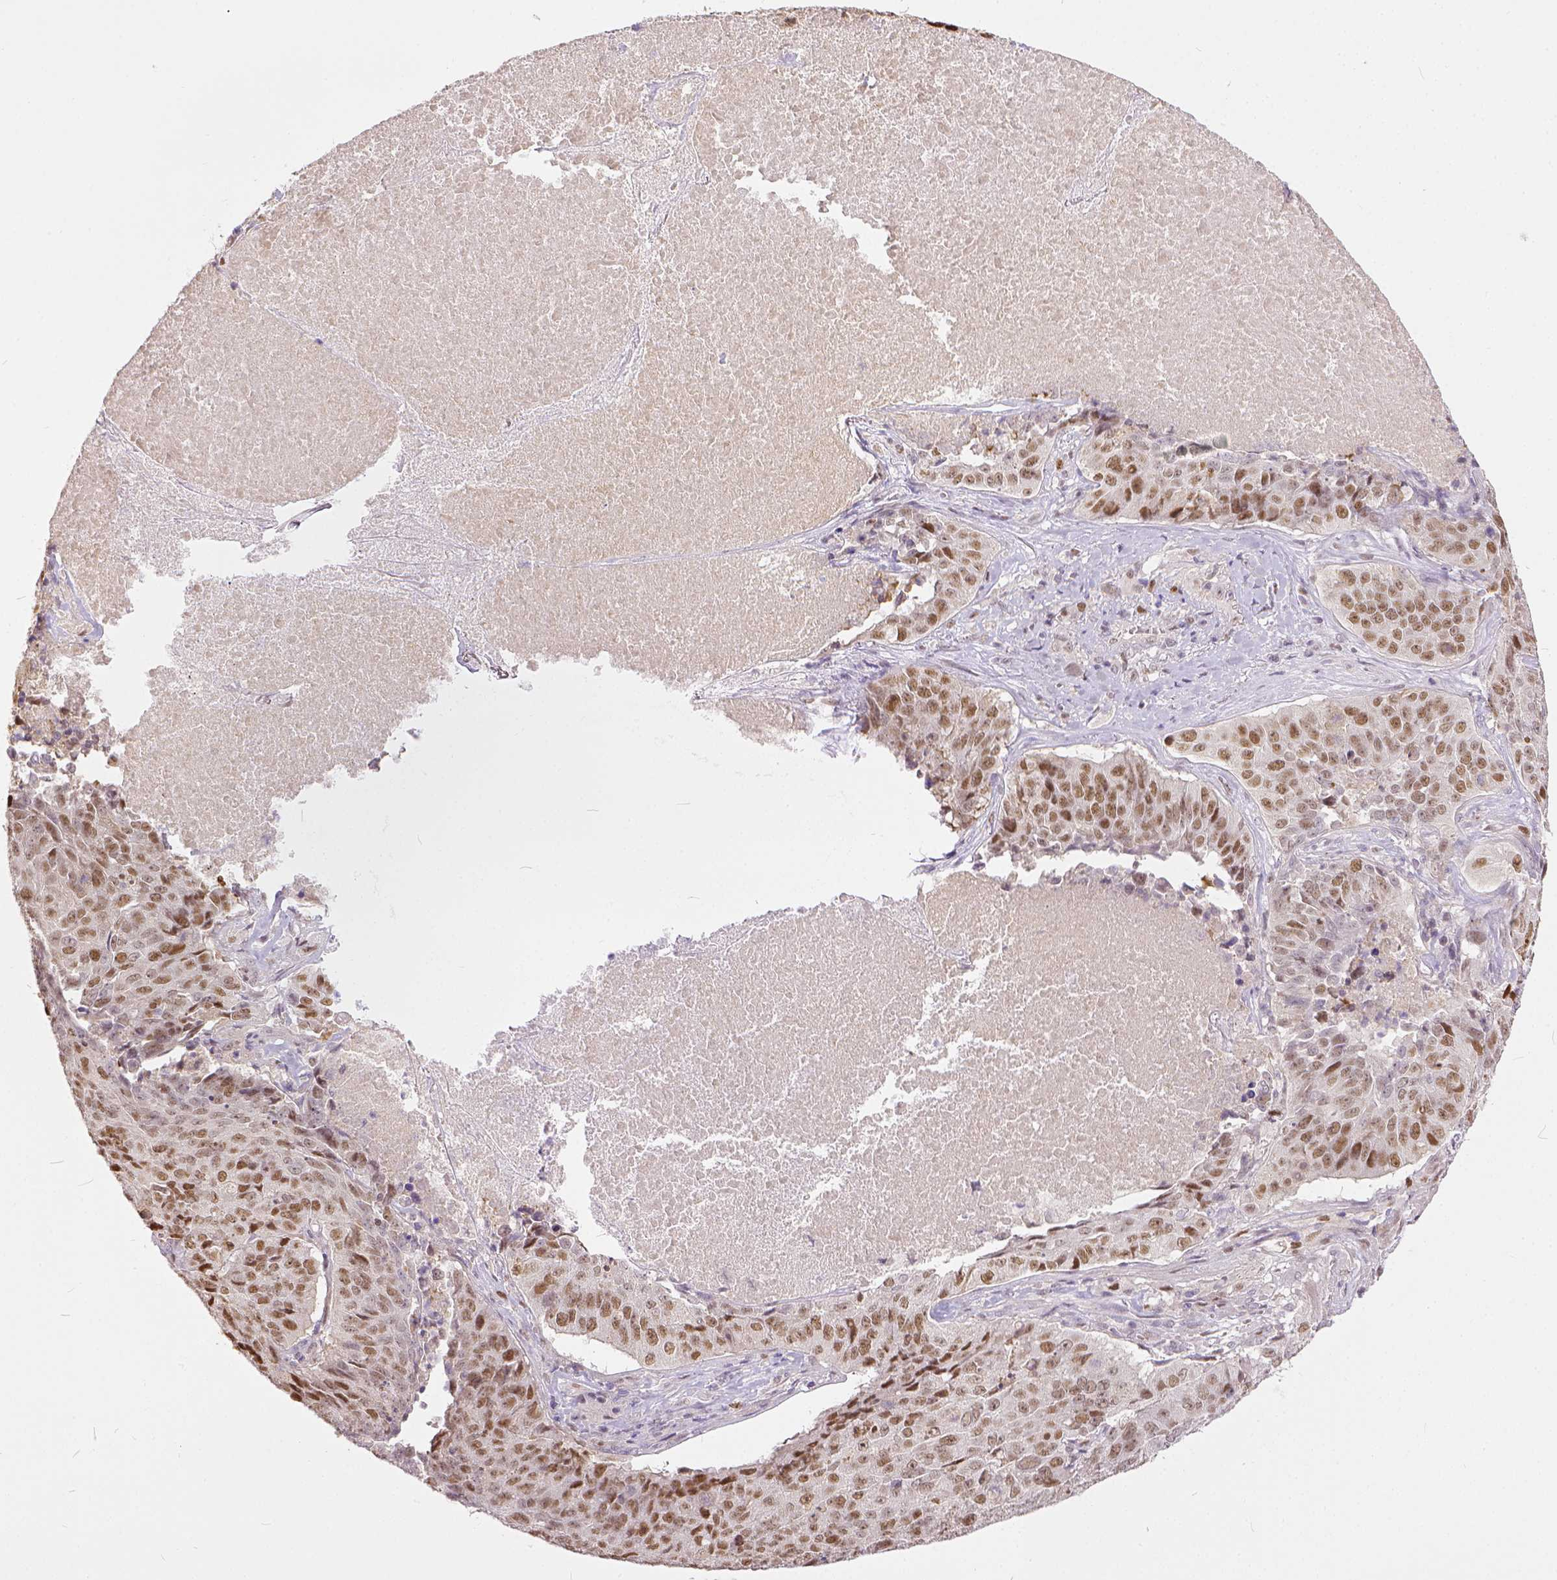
{"staining": {"intensity": "moderate", "quantity": ">75%", "location": "nuclear"}, "tissue": "lung cancer", "cell_type": "Tumor cells", "image_type": "cancer", "snomed": [{"axis": "morphology", "description": "Normal tissue, NOS"}, {"axis": "morphology", "description": "Squamous cell carcinoma, NOS"}, {"axis": "topography", "description": "Bronchus"}, {"axis": "topography", "description": "Lung"}], "caption": "Immunohistochemistry histopathology image of lung cancer stained for a protein (brown), which exhibits medium levels of moderate nuclear positivity in approximately >75% of tumor cells.", "gene": "ERCC1", "patient": {"sex": "male", "age": 64}}